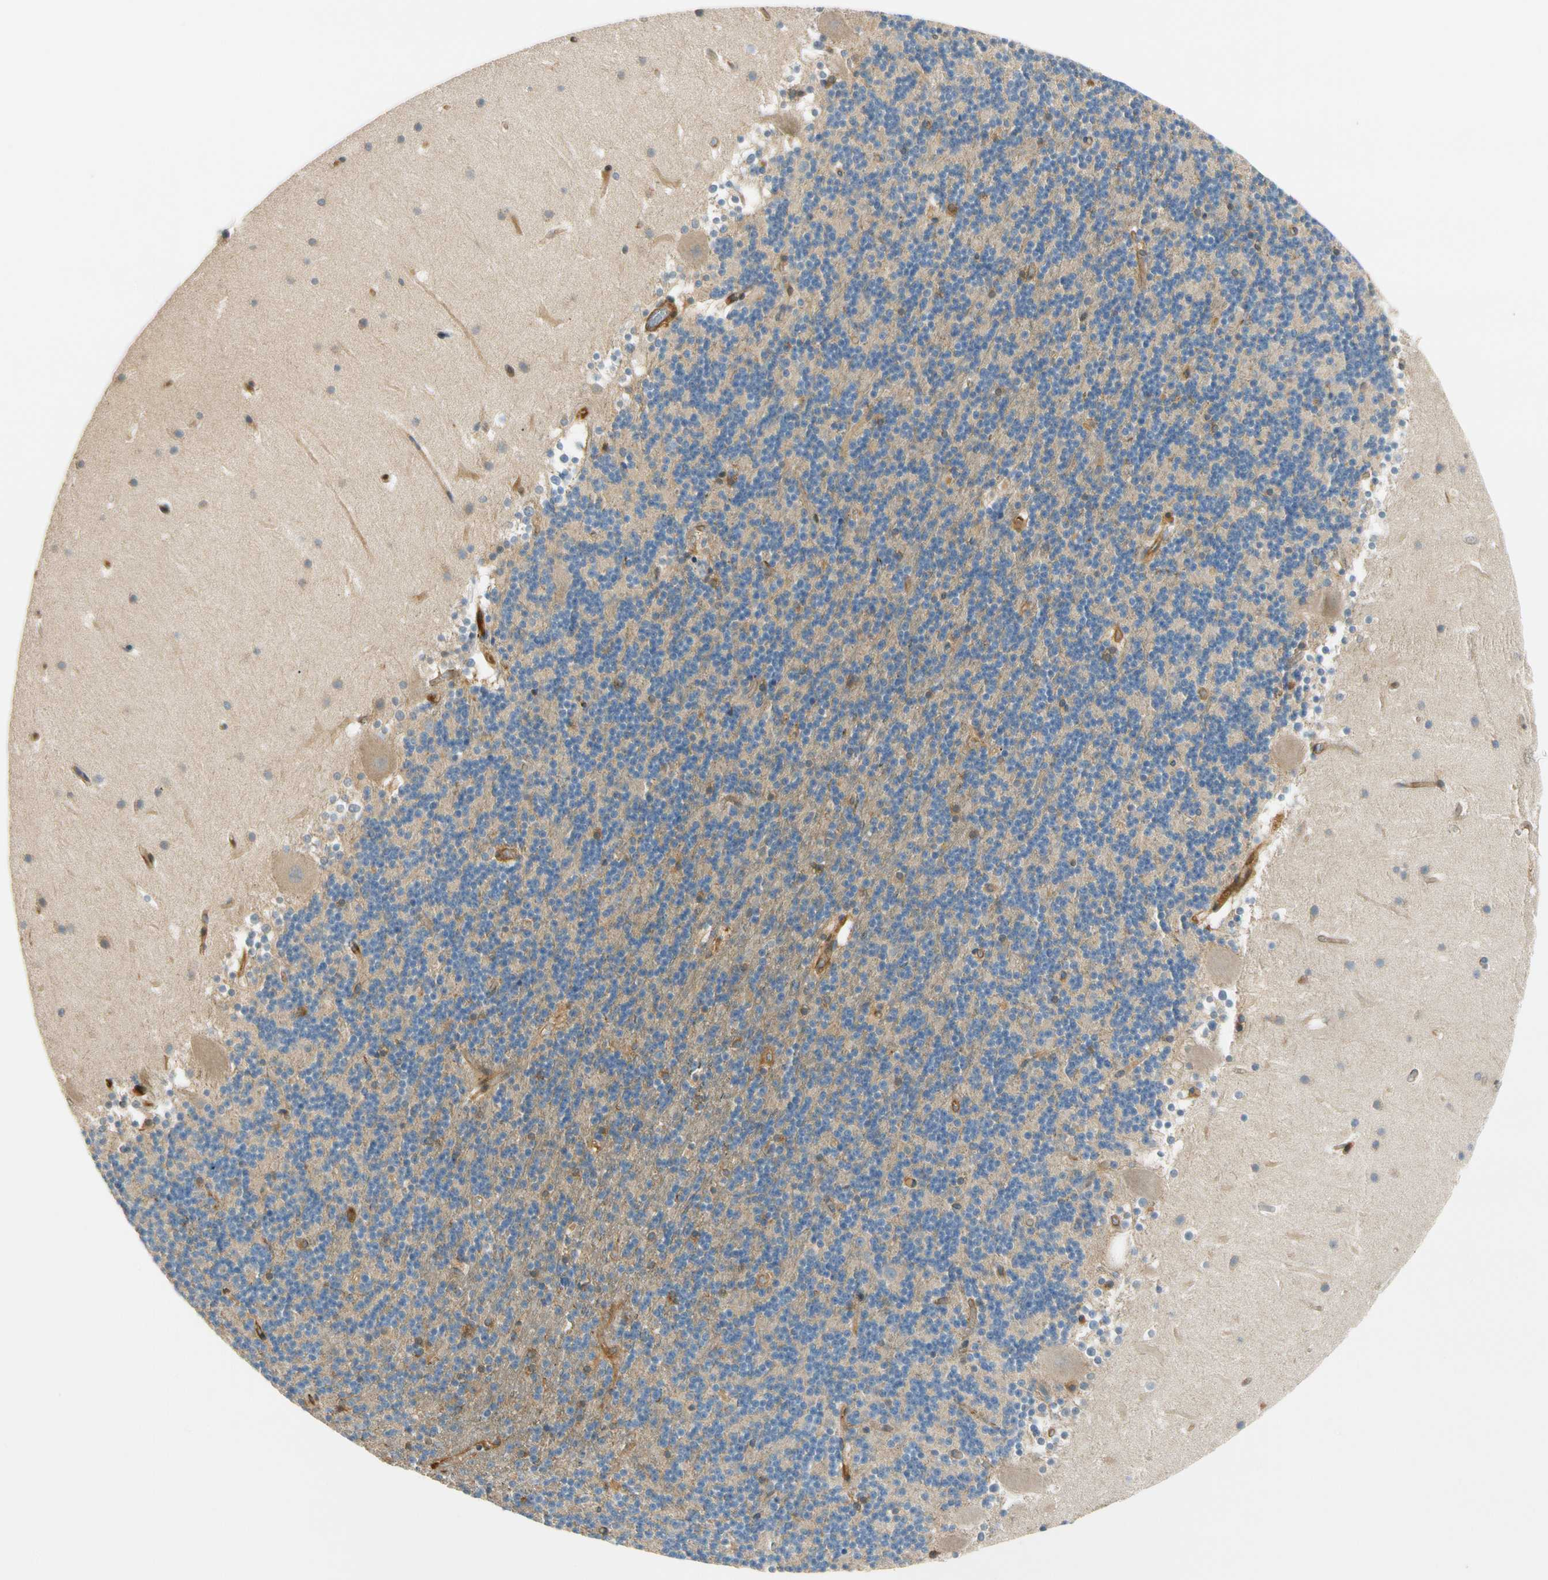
{"staining": {"intensity": "moderate", "quantity": ">75%", "location": "cytoplasmic/membranous"}, "tissue": "cerebellum", "cell_type": "Cells in granular layer", "image_type": "normal", "snomed": [{"axis": "morphology", "description": "Normal tissue, NOS"}, {"axis": "topography", "description": "Cerebellum"}], "caption": "This image exhibits immunohistochemistry (IHC) staining of unremarkable cerebellum, with medium moderate cytoplasmic/membranous positivity in about >75% of cells in granular layer.", "gene": "PARP14", "patient": {"sex": "male", "age": 45}}